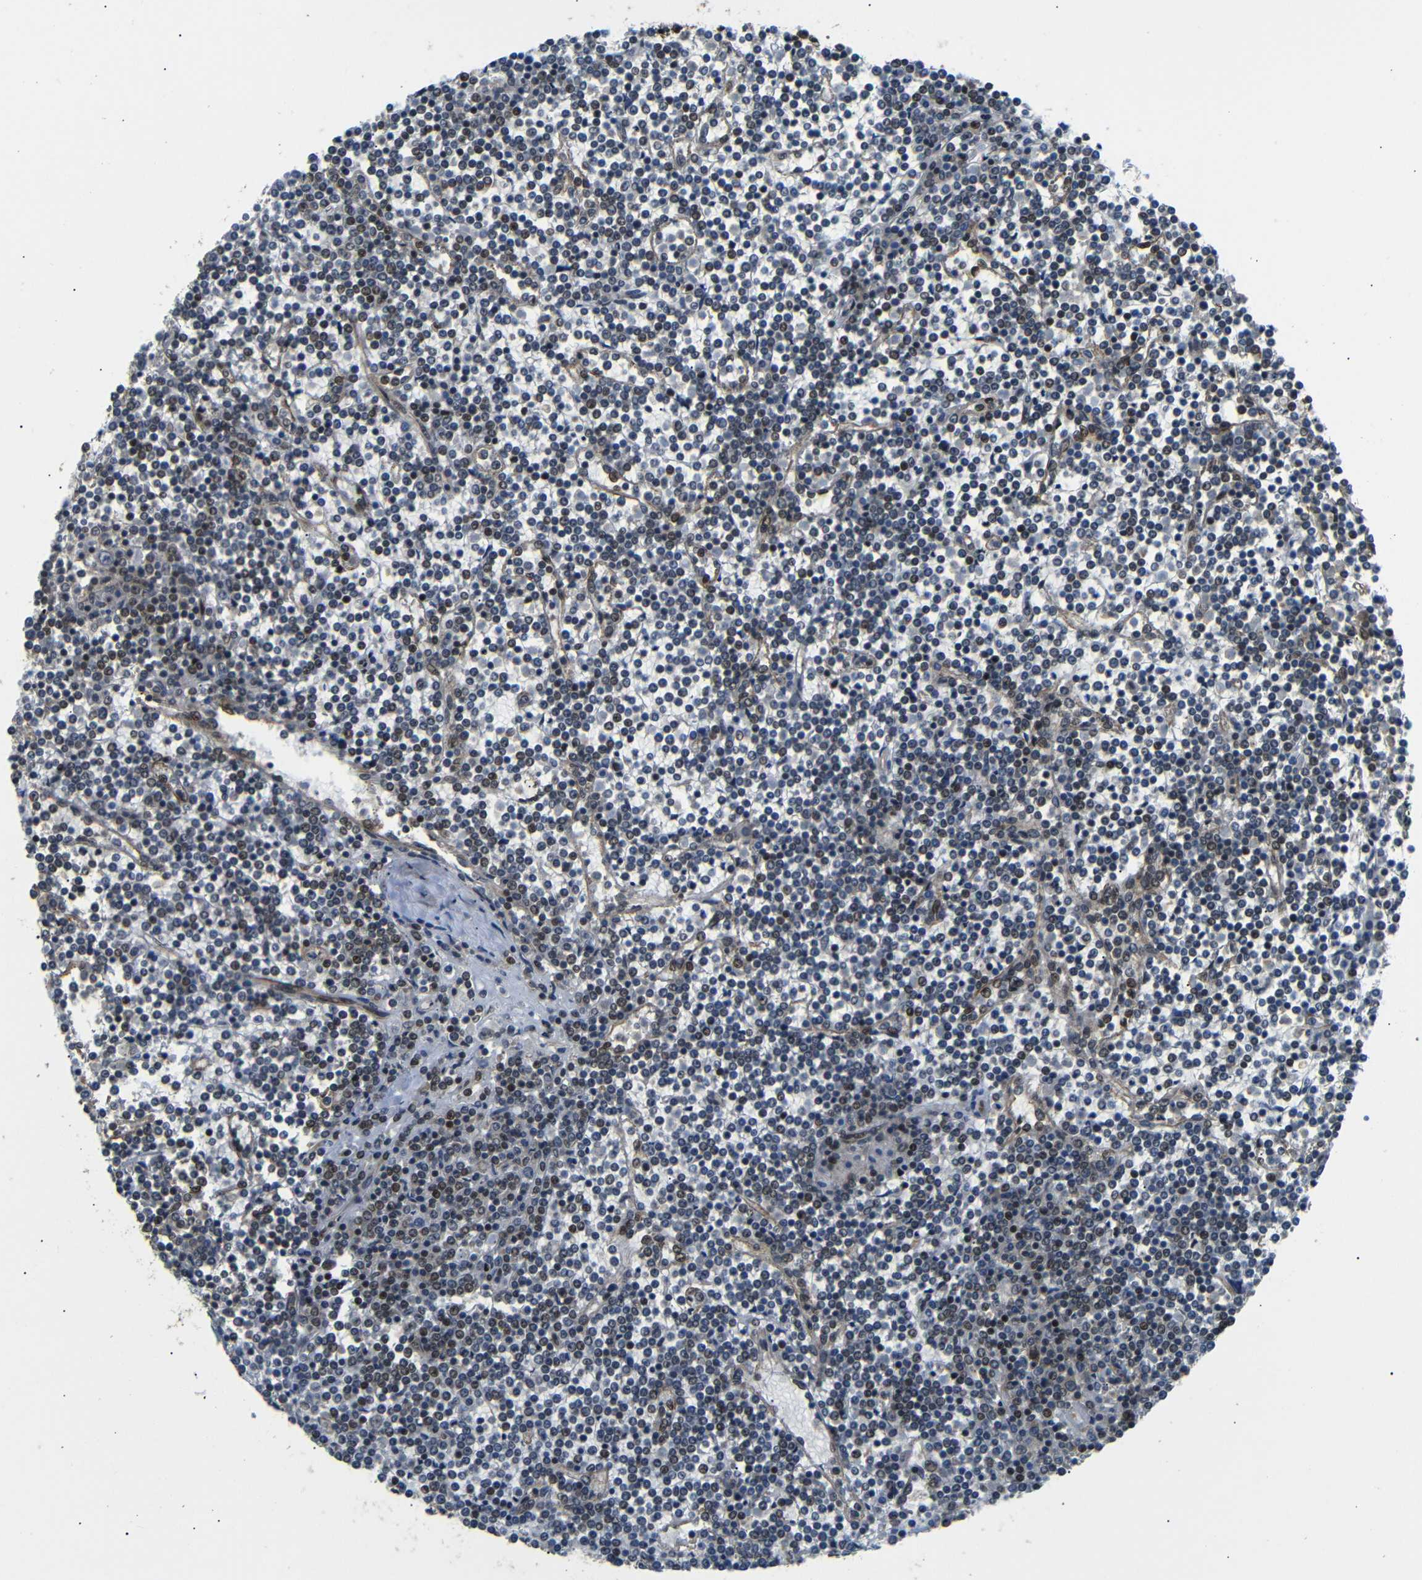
{"staining": {"intensity": "weak", "quantity": "<25%", "location": "nuclear"}, "tissue": "lymphoma", "cell_type": "Tumor cells", "image_type": "cancer", "snomed": [{"axis": "morphology", "description": "Malignant lymphoma, non-Hodgkin's type, Low grade"}, {"axis": "topography", "description": "Spleen"}], "caption": "Immunohistochemistry (IHC) photomicrograph of neoplastic tissue: human low-grade malignant lymphoma, non-Hodgkin's type stained with DAB (3,3'-diaminobenzidine) reveals no significant protein positivity in tumor cells.", "gene": "TBX2", "patient": {"sex": "female", "age": 19}}